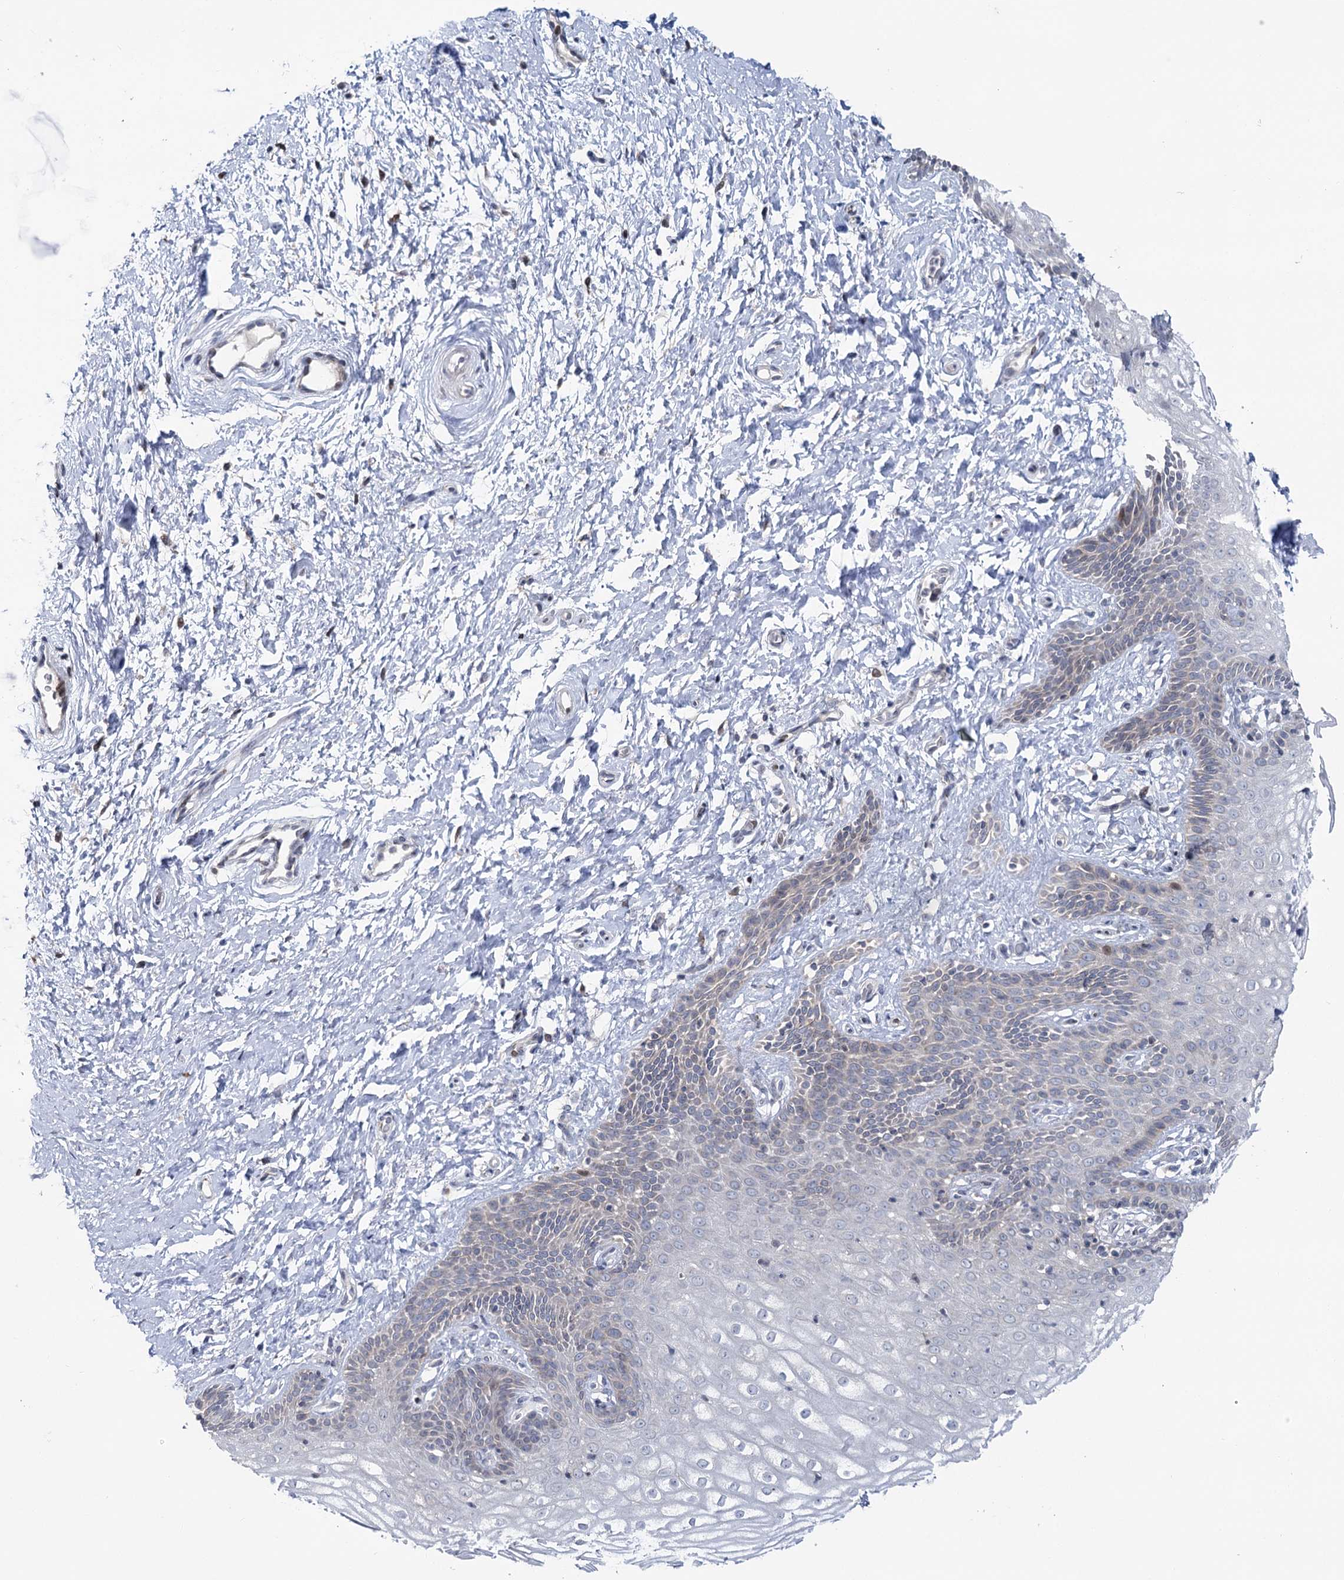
{"staining": {"intensity": "weak", "quantity": "<25%", "location": "cytoplasmic/membranous"}, "tissue": "vagina", "cell_type": "Squamous epithelial cells", "image_type": "normal", "snomed": [{"axis": "morphology", "description": "Normal tissue, NOS"}, {"axis": "topography", "description": "Vagina"}, {"axis": "topography", "description": "Cervix"}], "caption": "This image is of unremarkable vagina stained with immunohistochemistry to label a protein in brown with the nuclei are counter-stained blue. There is no staining in squamous epithelial cells.", "gene": "PTGR1", "patient": {"sex": "female", "age": 40}}